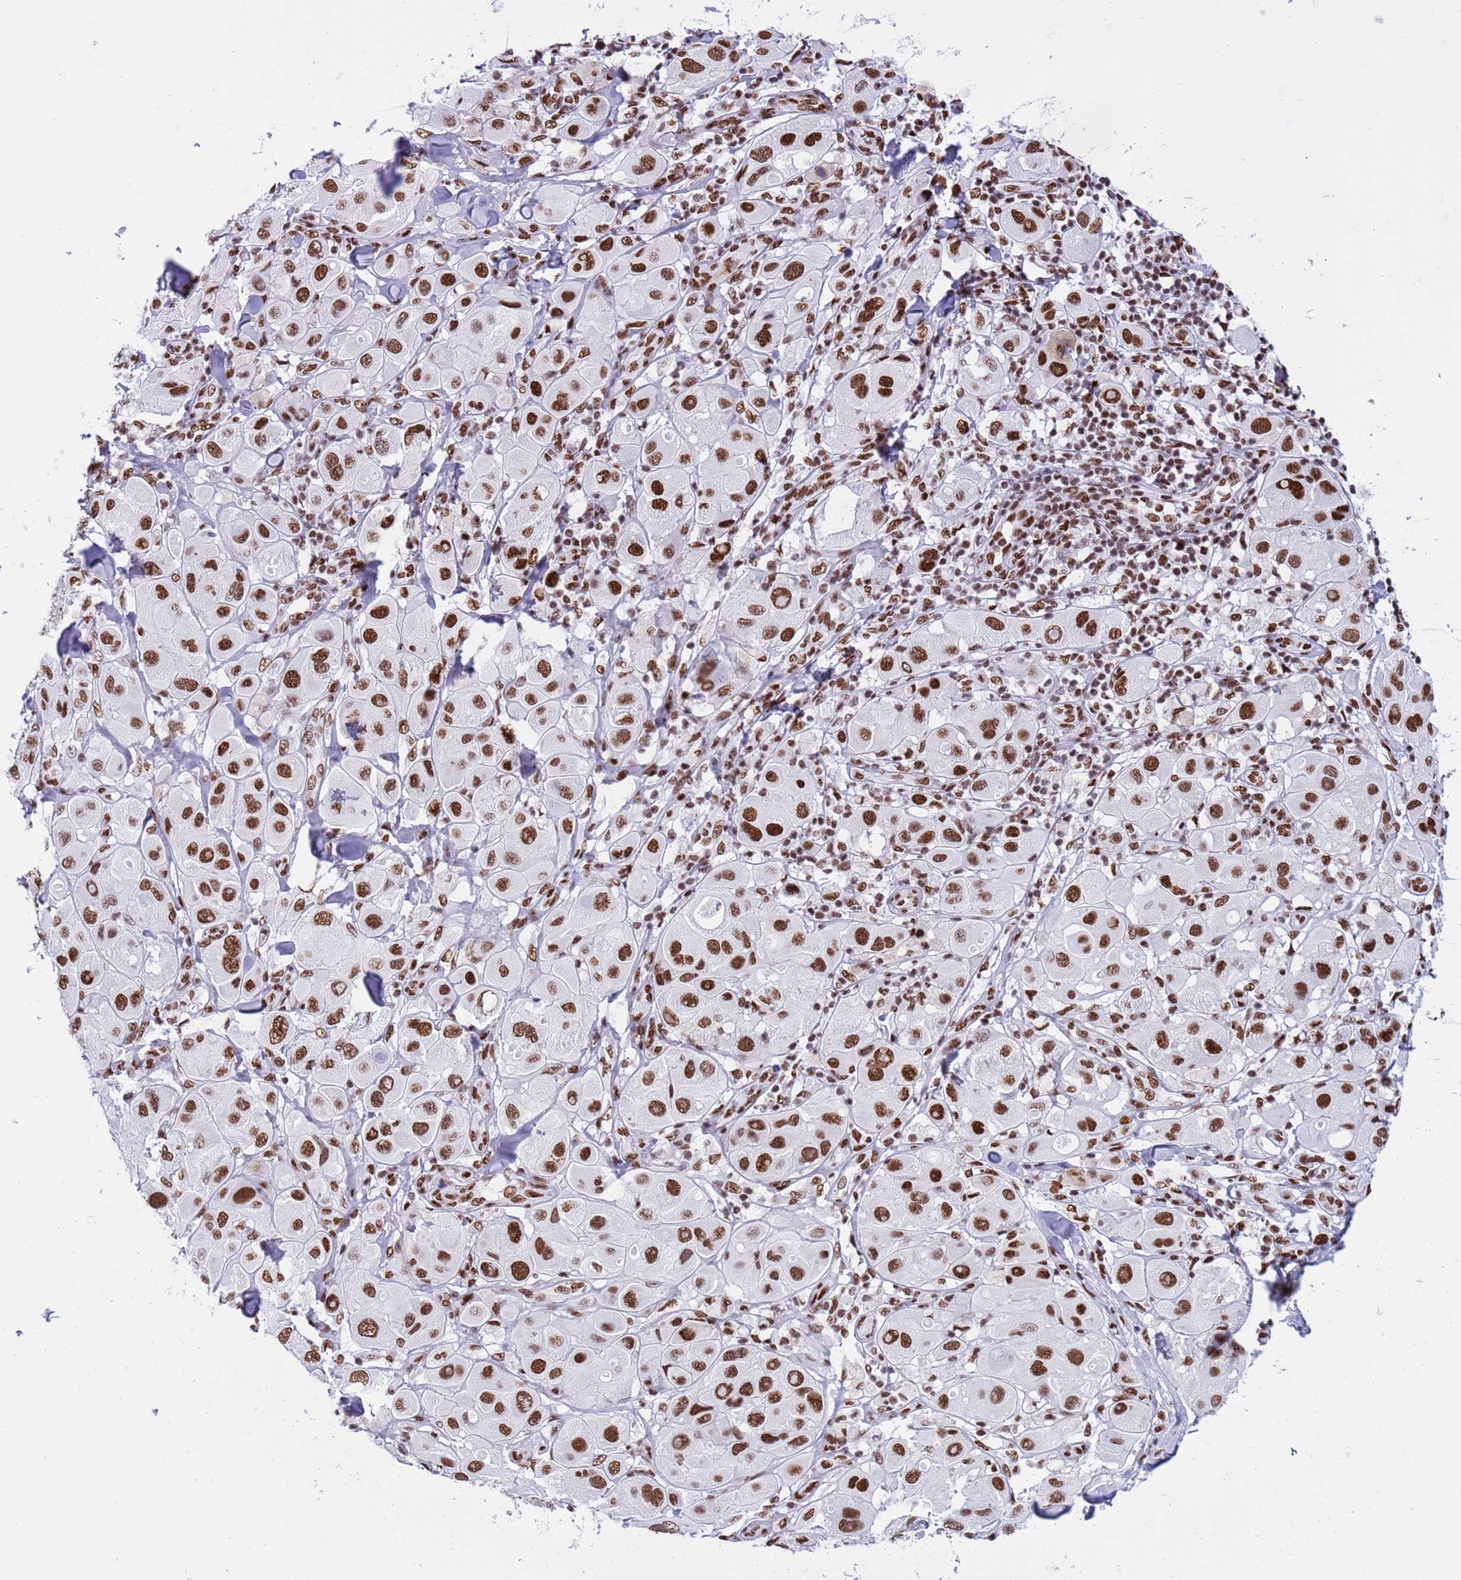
{"staining": {"intensity": "strong", "quantity": ">75%", "location": "nuclear"}, "tissue": "melanoma", "cell_type": "Tumor cells", "image_type": "cancer", "snomed": [{"axis": "morphology", "description": "Malignant melanoma, Metastatic site"}, {"axis": "topography", "description": "Skin"}], "caption": "Immunohistochemical staining of human melanoma displays strong nuclear protein staining in approximately >75% of tumor cells.", "gene": "RALY", "patient": {"sex": "male", "age": 41}}